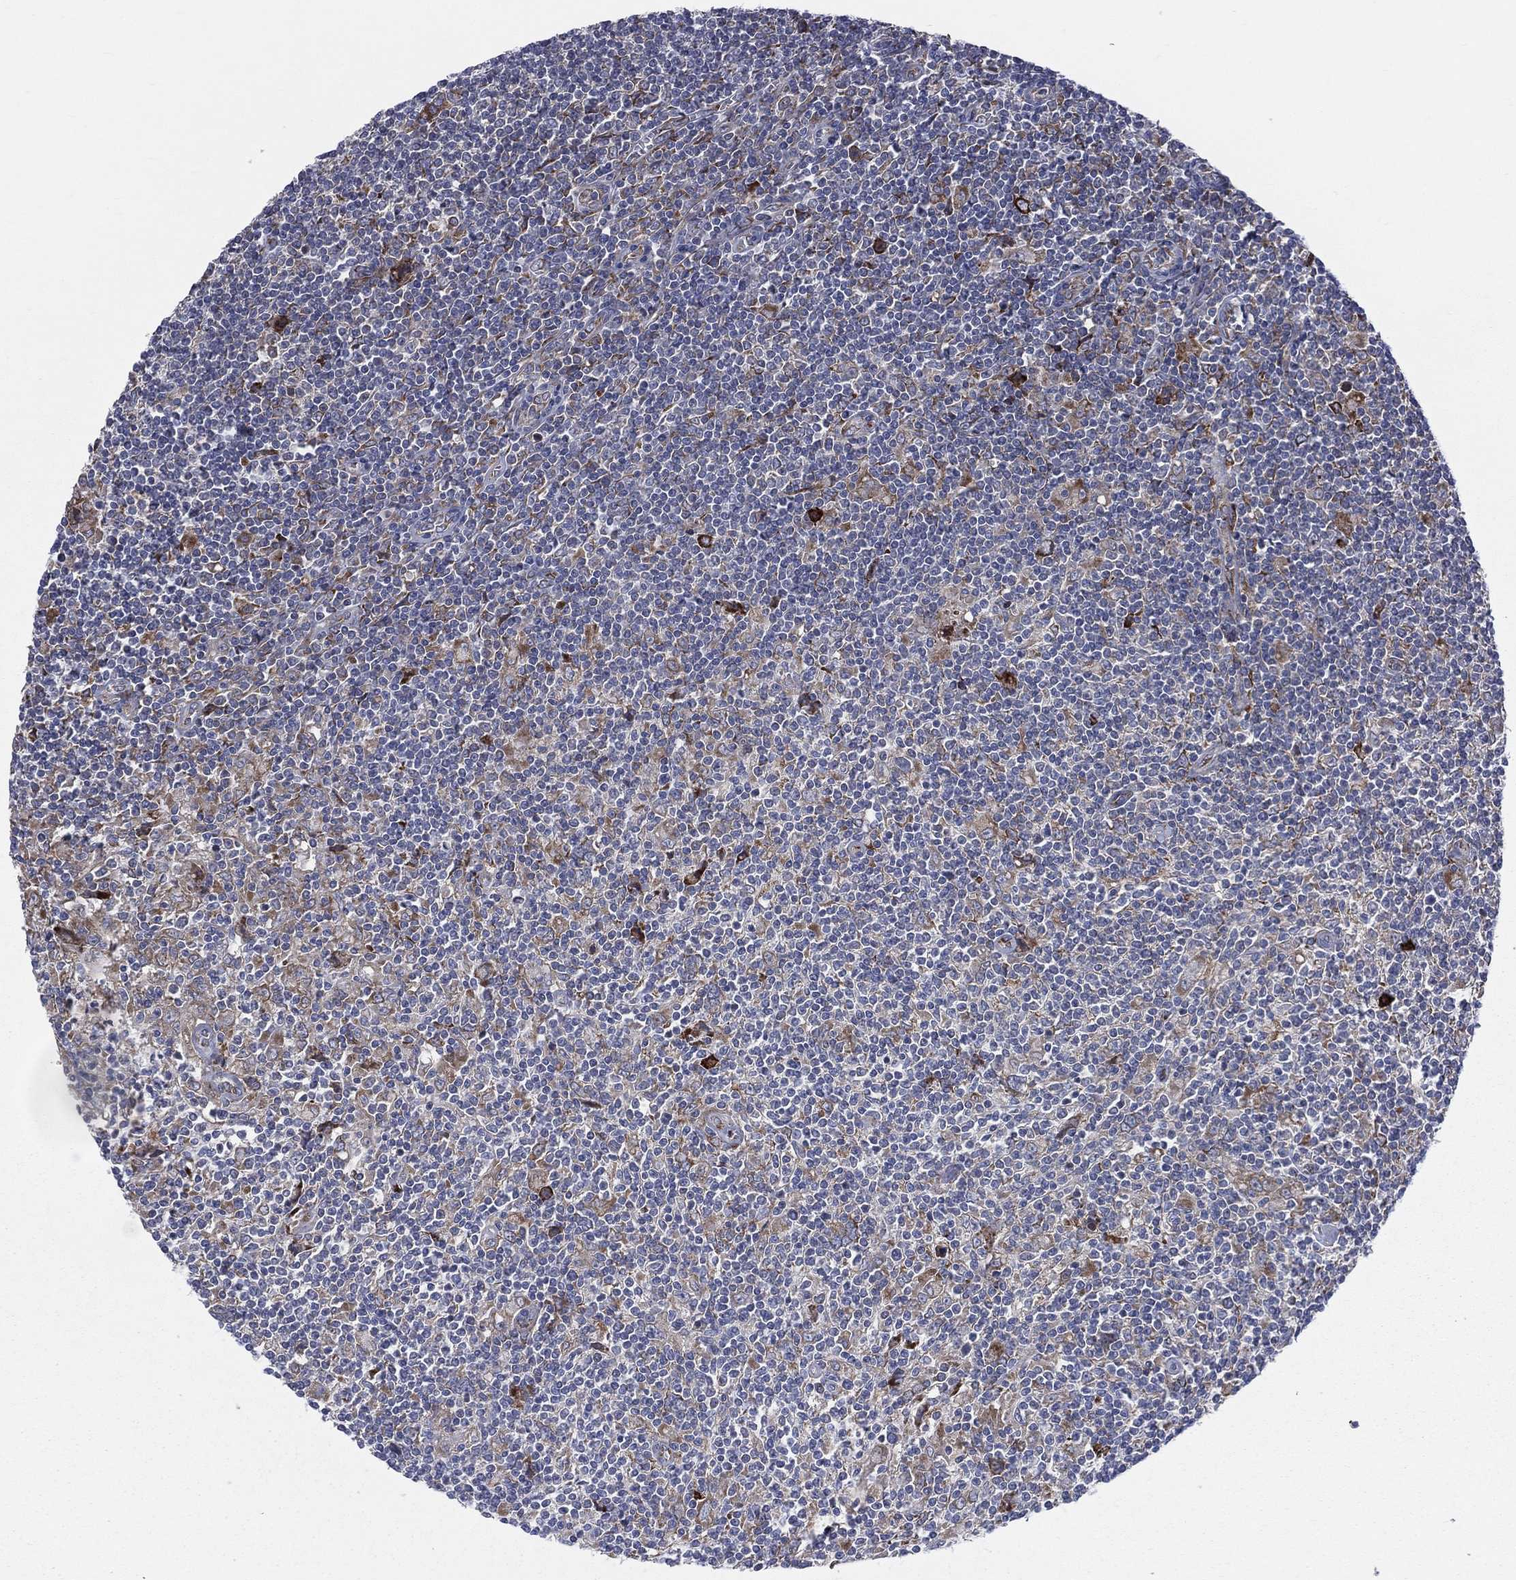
{"staining": {"intensity": "moderate", "quantity": "<25%", "location": "cytoplasmic/membranous"}, "tissue": "lymphoma", "cell_type": "Tumor cells", "image_type": "cancer", "snomed": [{"axis": "morphology", "description": "Hodgkin's disease, NOS"}, {"axis": "topography", "description": "Lymph node"}], "caption": "Brown immunohistochemical staining in Hodgkin's disease shows moderate cytoplasmic/membranous staining in about <25% of tumor cells. (brown staining indicates protein expression, while blue staining denotes nuclei).", "gene": "CCDC159", "patient": {"sex": "male", "age": 40}}